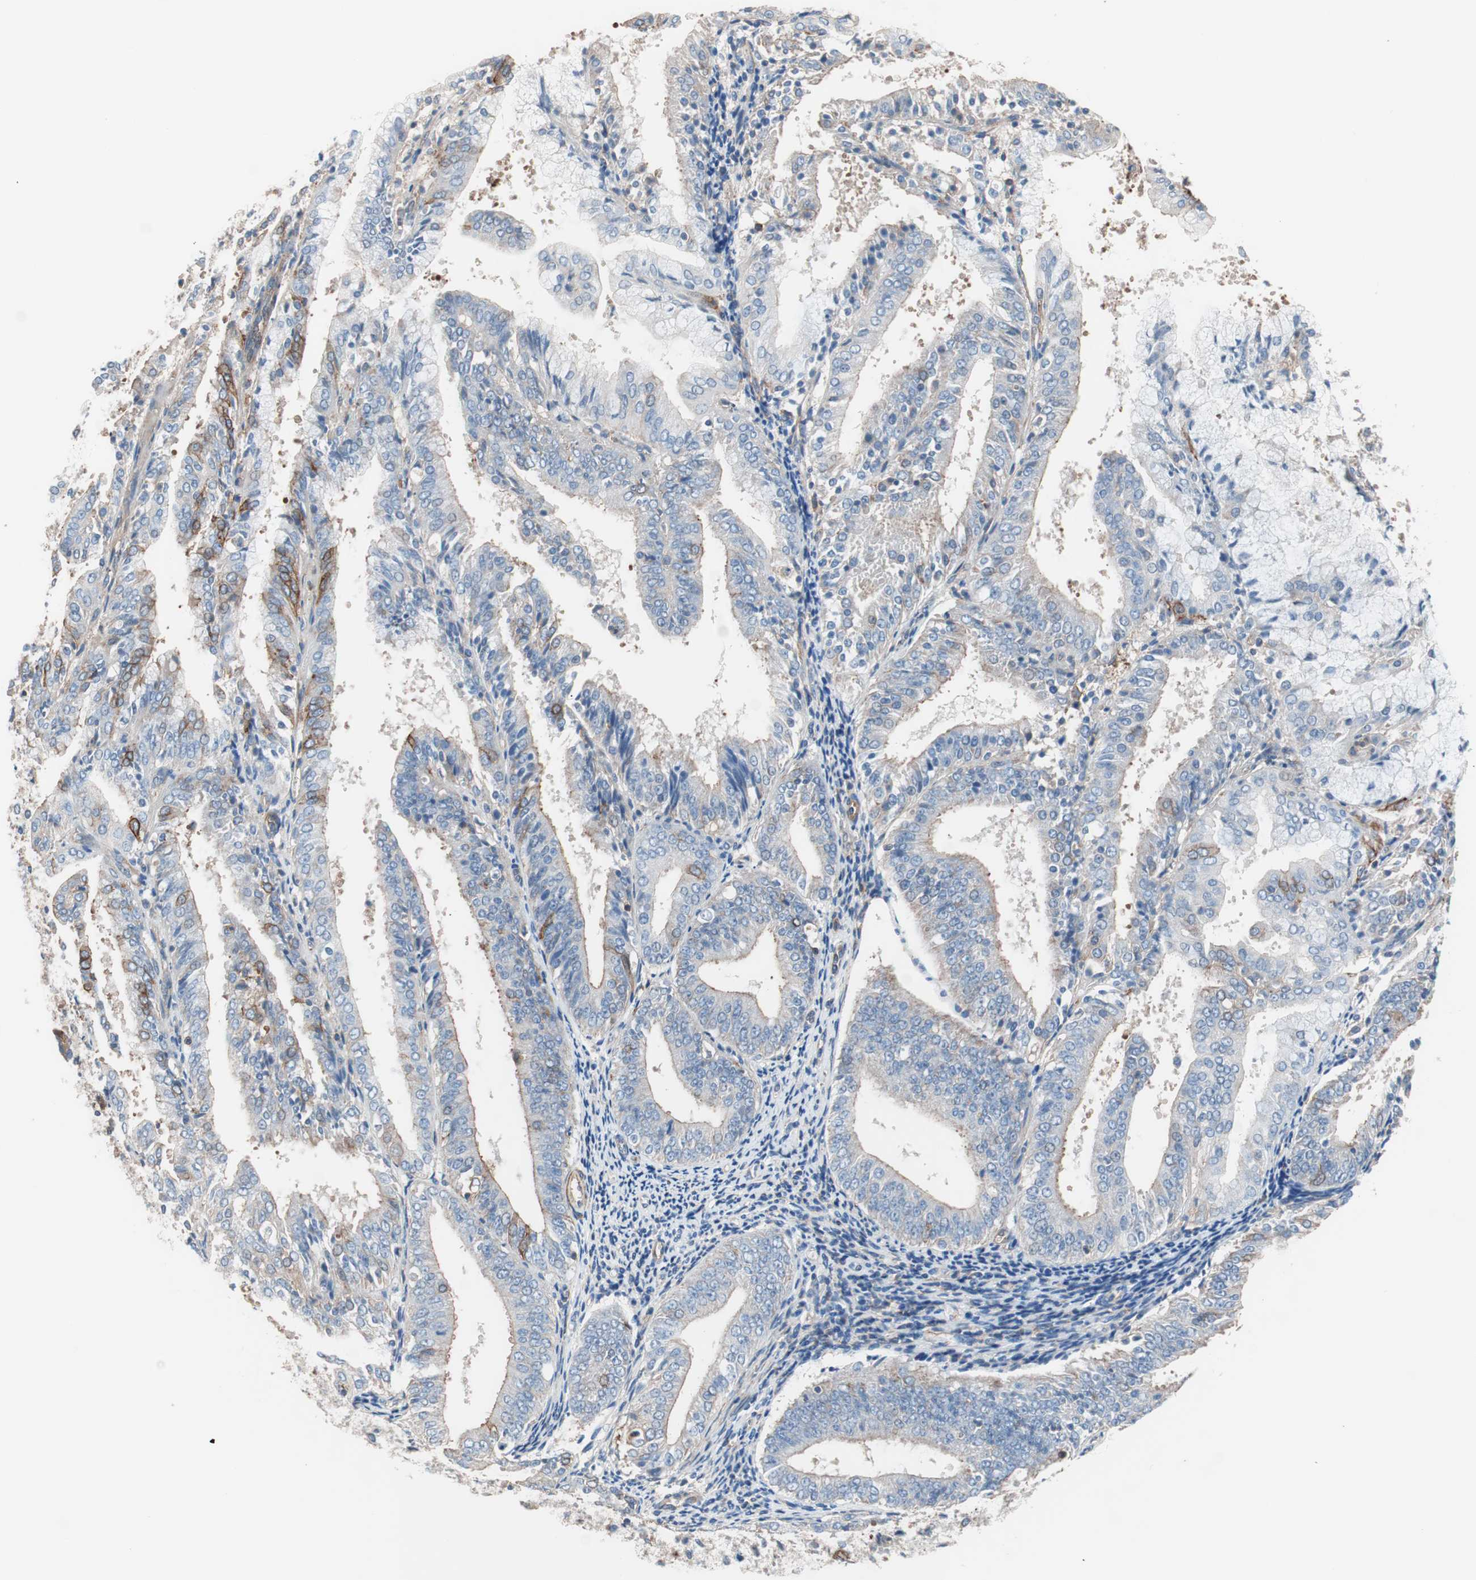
{"staining": {"intensity": "moderate", "quantity": "<25%", "location": "cytoplasmic/membranous"}, "tissue": "endometrial cancer", "cell_type": "Tumor cells", "image_type": "cancer", "snomed": [{"axis": "morphology", "description": "Adenocarcinoma, NOS"}, {"axis": "topography", "description": "Endometrium"}], "caption": "Protein expression analysis of endometrial cancer reveals moderate cytoplasmic/membranous staining in approximately <25% of tumor cells. The protein of interest is shown in brown color, while the nuclei are stained blue.", "gene": "GPR160", "patient": {"sex": "female", "age": 63}}